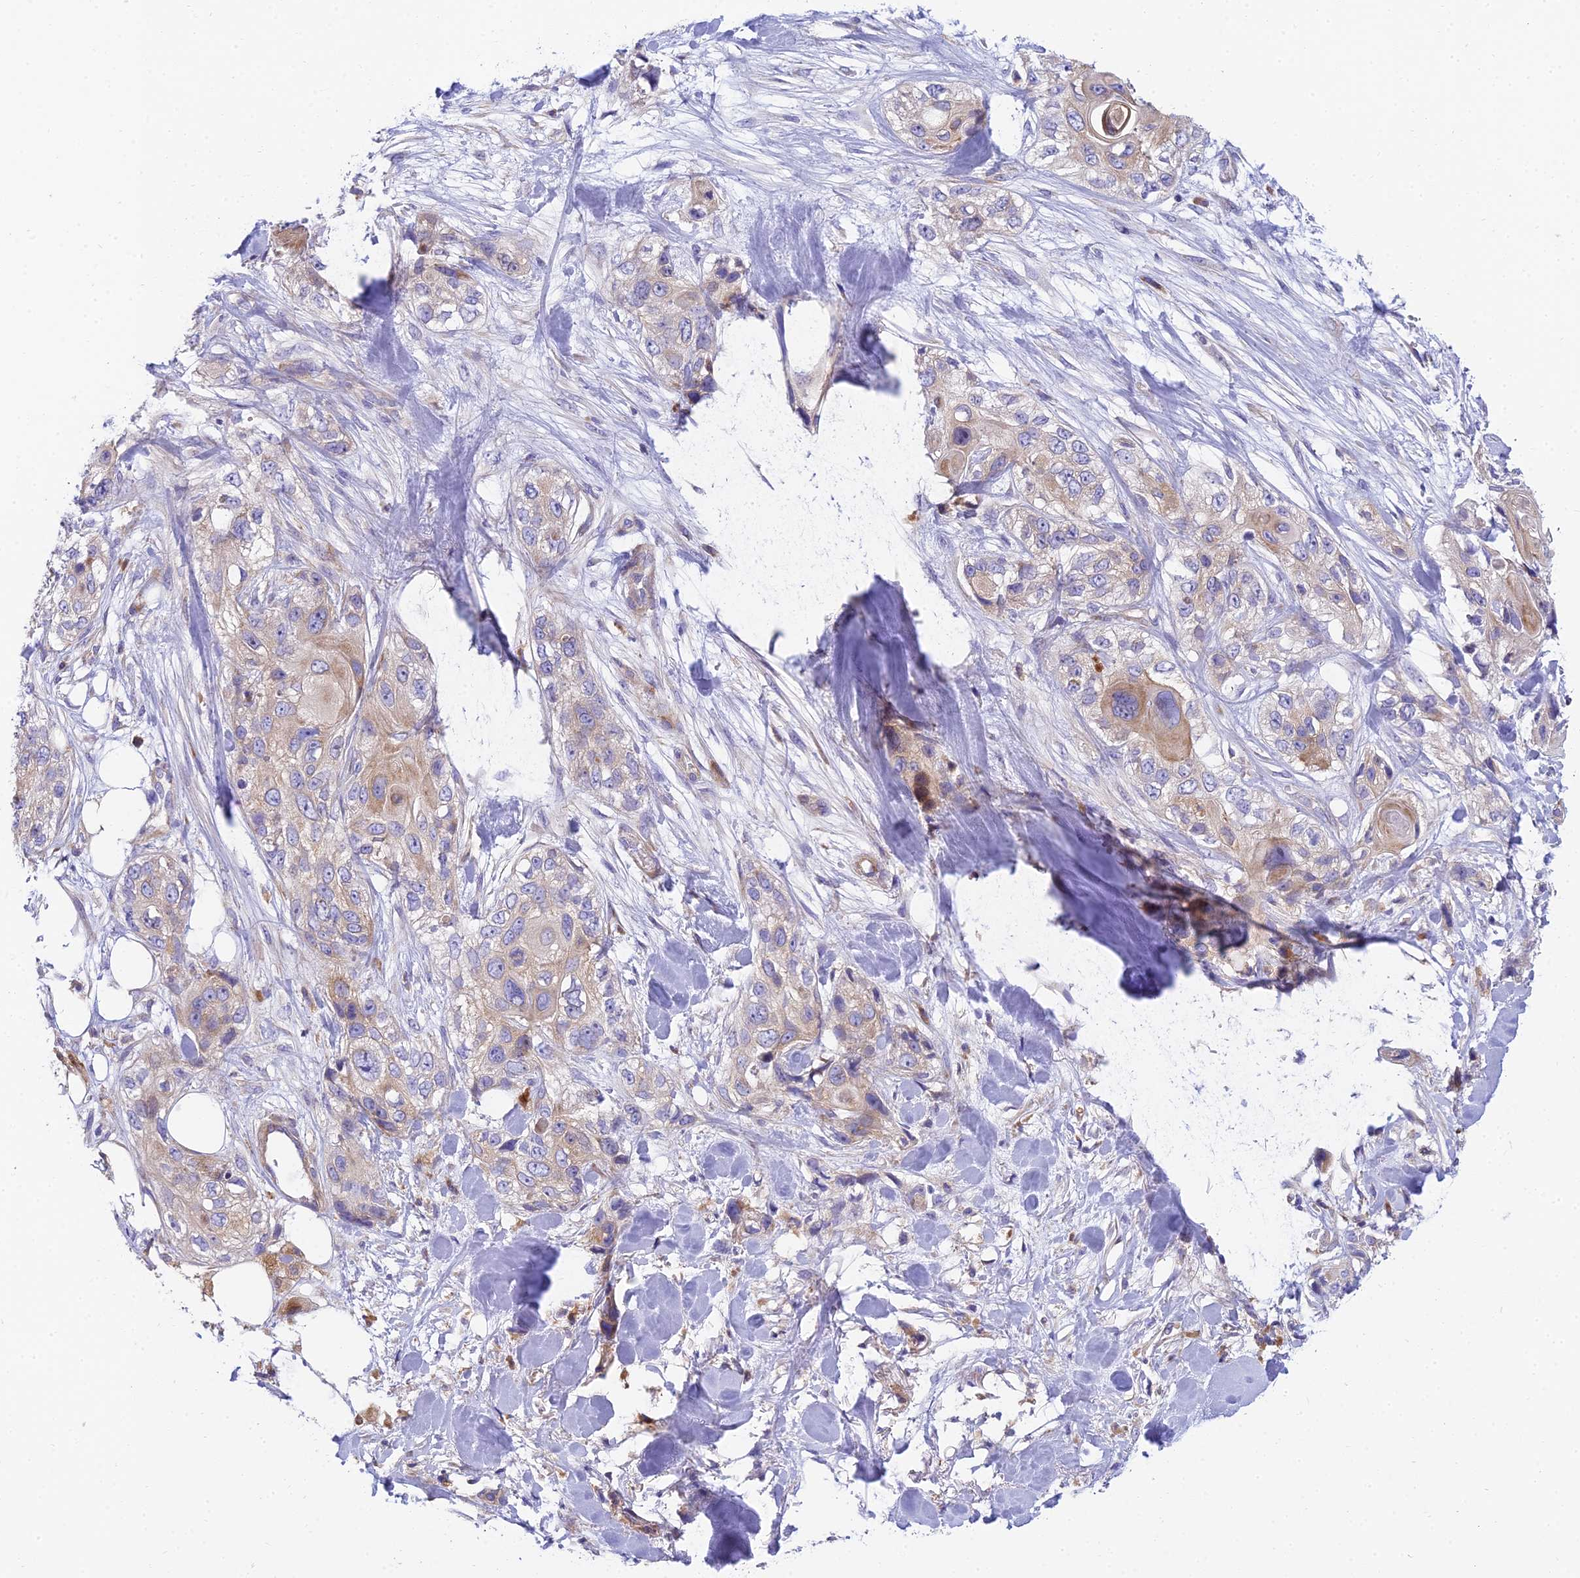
{"staining": {"intensity": "moderate", "quantity": "<25%", "location": "cytoplasmic/membranous"}, "tissue": "skin cancer", "cell_type": "Tumor cells", "image_type": "cancer", "snomed": [{"axis": "morphology", "description": "Normal tissue, NOS"}, {"axis": "morphology", "description": "Squamous cell carcinoma, NOS"}, {"axis": "topography", "description": "Skin"}], "caption": "Skin squamous cell carcinoma stained with DAB (3,3'-diaminobenzidine) IHC demonstrates low levels of moderate cytoplasmic/membranous staining in approximately <25% of tumor cells. The staining was performed using DAB (3,3'-diaminobenzidine), with brown indicating positive protein expression. Nuclei are stained blue with hematoxylin.", "gene": "CLCN7", "patient": {"sex": "male", "age": 72}}